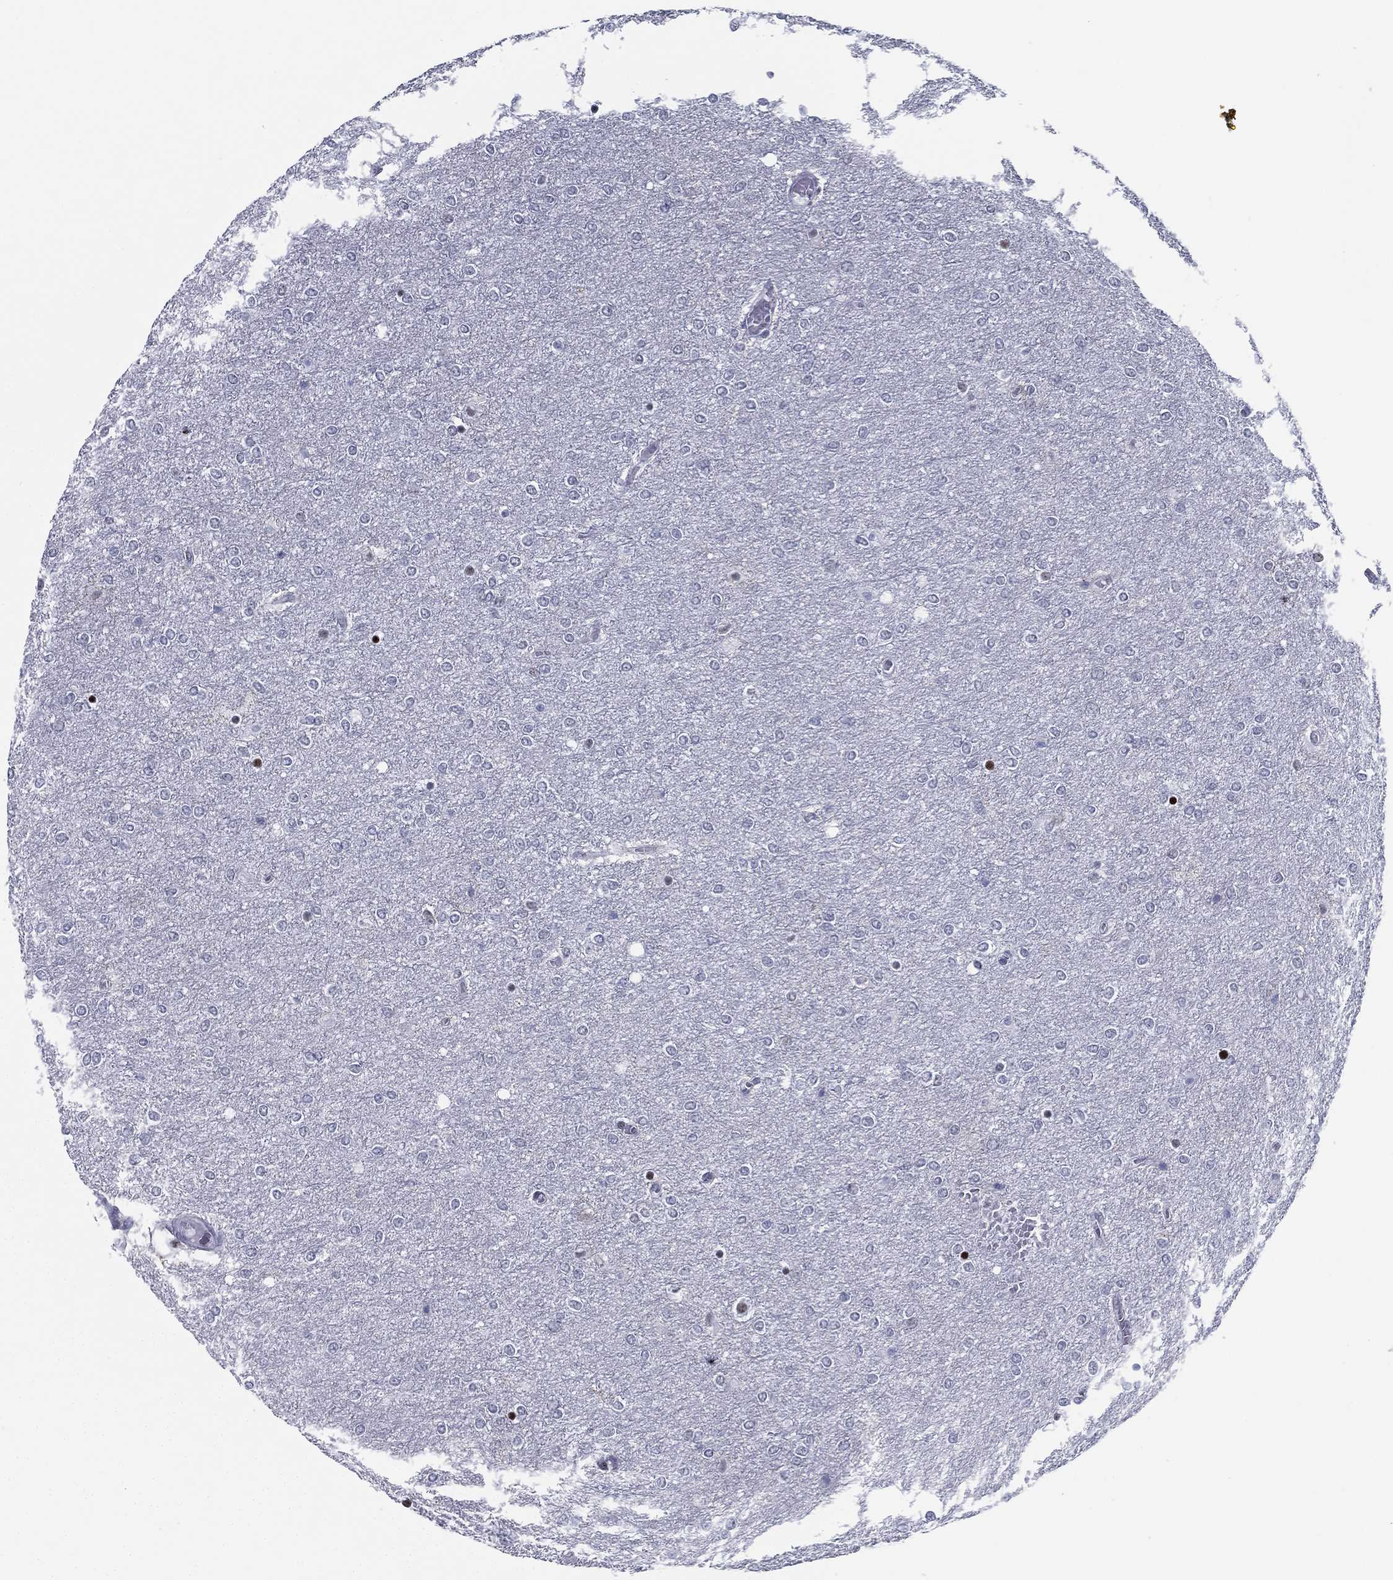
{"staining": {"intensity": "negative", "quantity": "none", "location": "none"}, "tissue": "glioma", "cell_type": "Tumor cells", "image_type": "cancer", "snomed": [{"axis": "morphology", "description": "Glioma, malignant, High grade"}, {"axis": "topography", "description": "Brain"}], "caption": "Glioma stained for a protein using immunohistochemistry reveals no staining tumor cells.", "gene": "CYB561D2", "patient": {"sex": "female", "age": 61}}